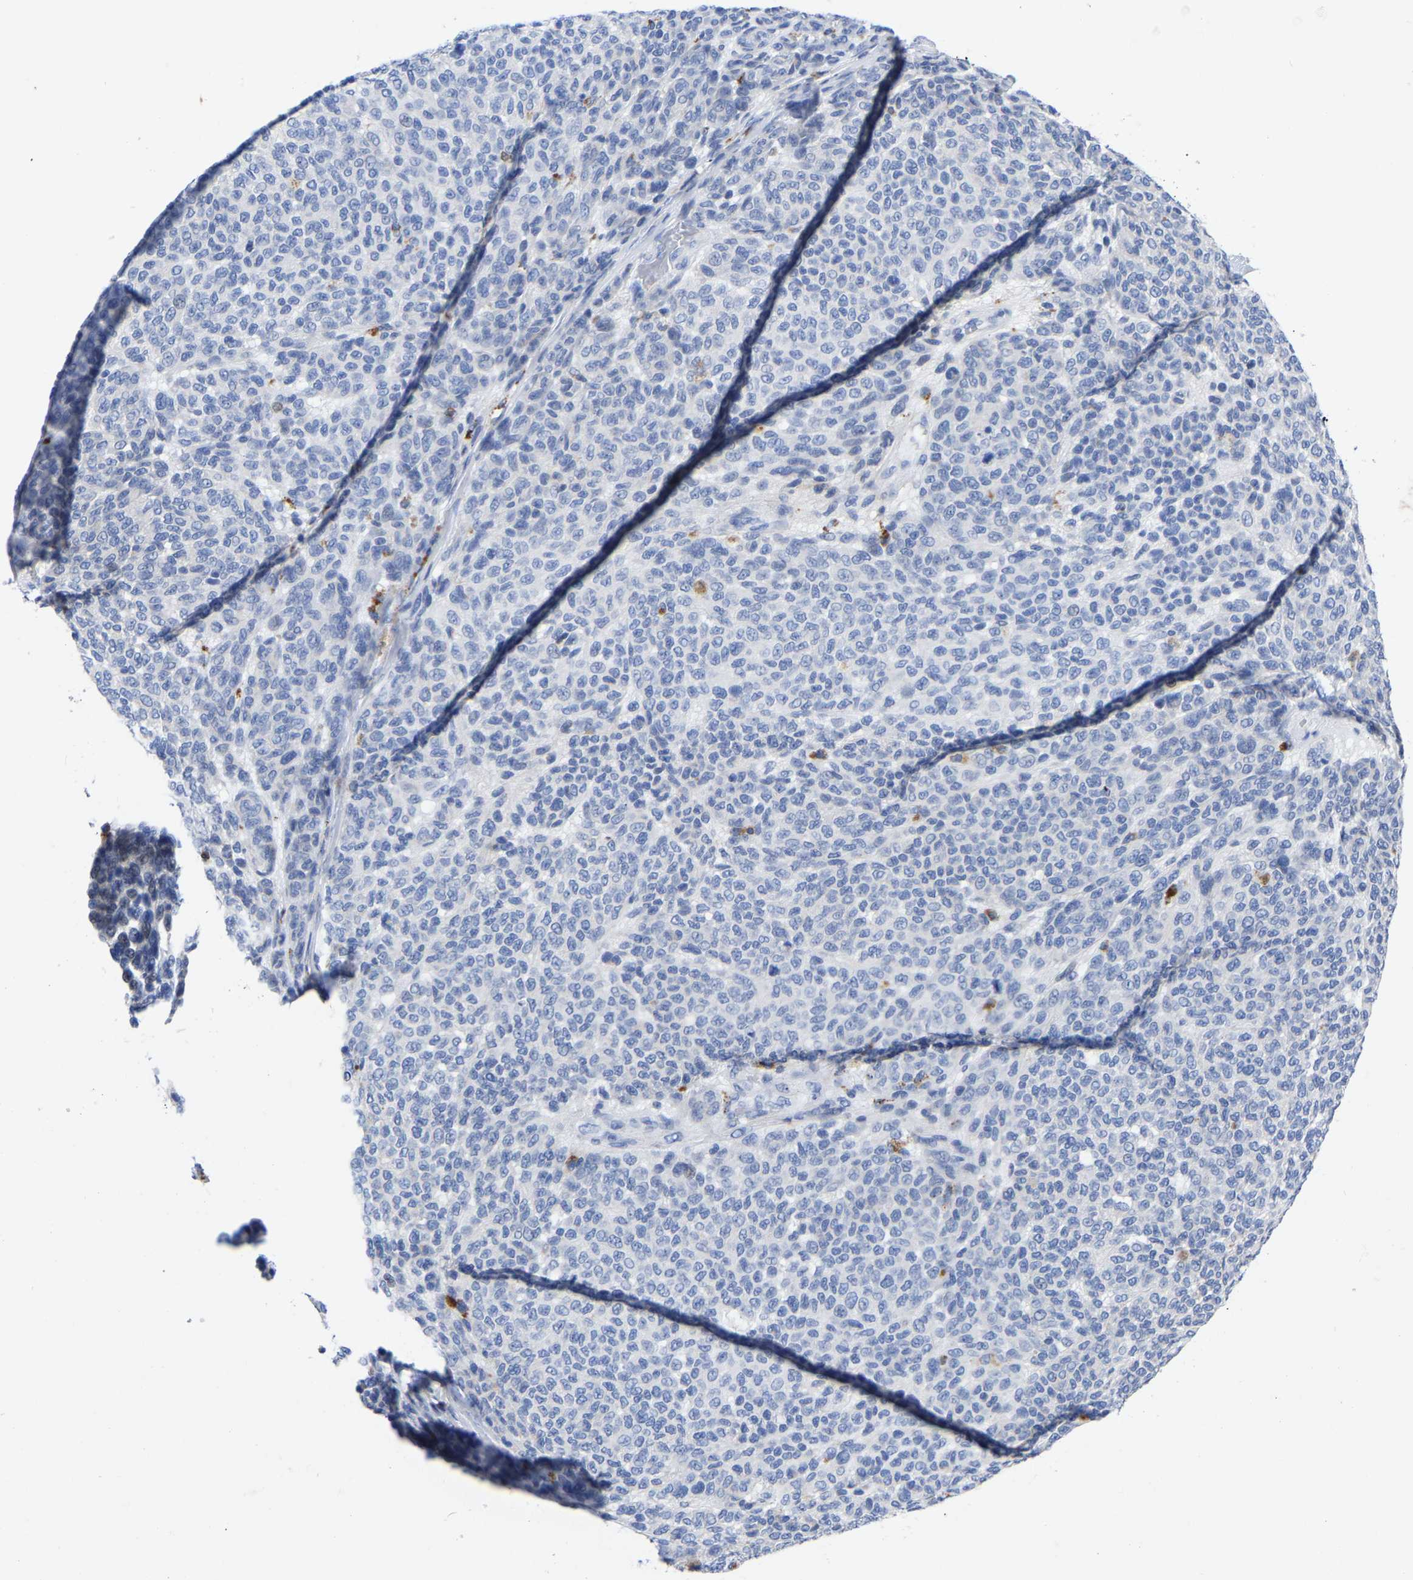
{"staining": {"intensity": "negative", "quantity": "none", "location": "none"}, "tissue": "melanoma", "cell_type": "Tumor cells", "image_type": "cancer", "snomed": [{"axis": "morphology", "description": "Malignant melanoma, NOS"}, {"axis": "topography", "description": "Skin"}], "caption": "Malignant melanoma was stained to show a protein in brown. There is no significant staining in tumor cells.", "gene": "PTPN7", "patient": {"sex": "male", "age": 59}}